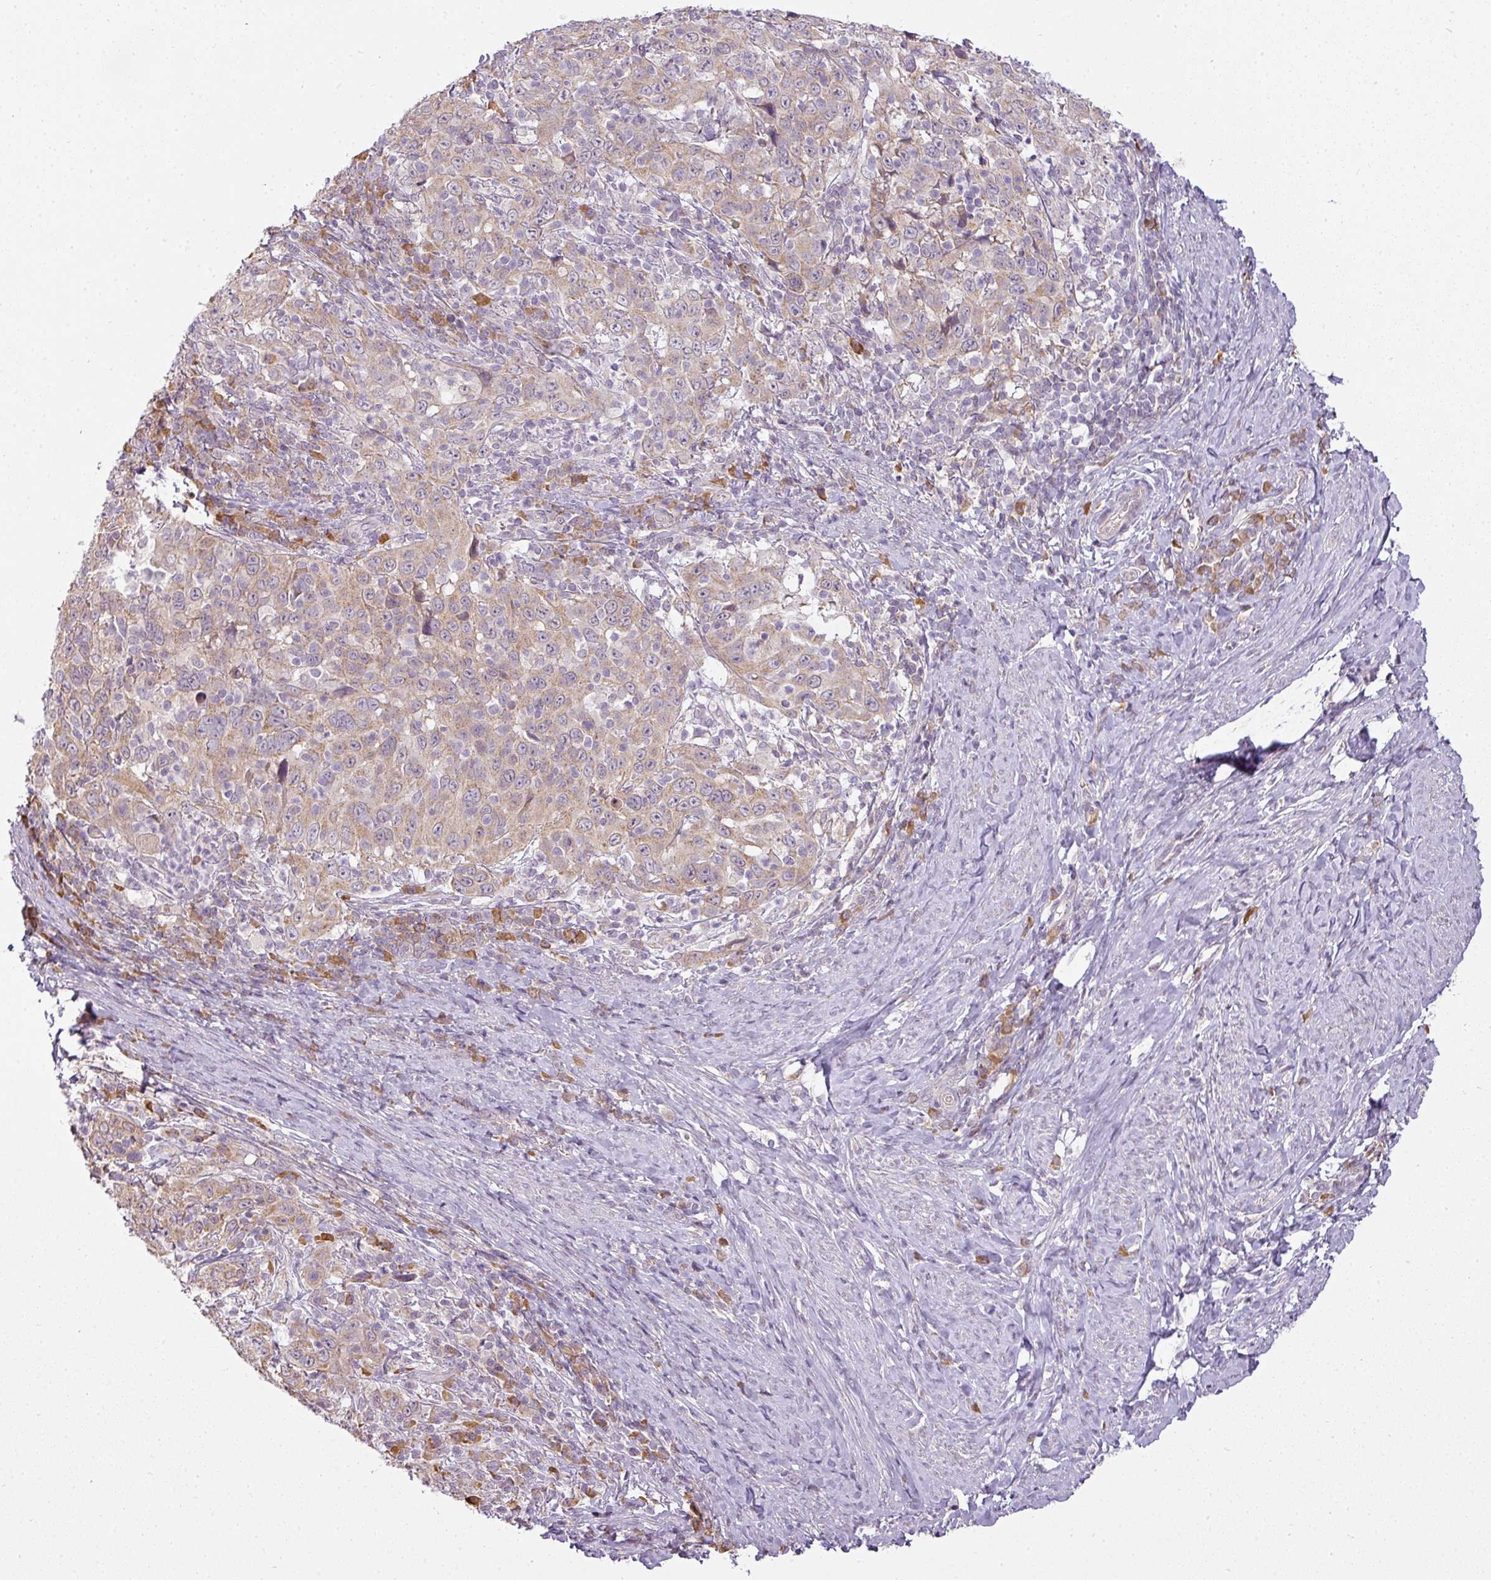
{"staining": {"intensity": "weak", "quantity": ">75%", "location": "cytoplasmic/membranous"}, "tissue": "cervical cancer", "cell_type": "Tumor cells", "image_type": "cancer", "snomed": [{"axis": "morphology", "description": "Squamous cell carcinoma, NOS"}, {"axis": "topography", "description": "Cervix"}], "caption": "Protein expression analysis of cervical cancer shows weak cytoplasmic/membranous expression in about >75% of tumor cells.", "gene": "LY75", "patient": {"sex": "female", "age": 46}}